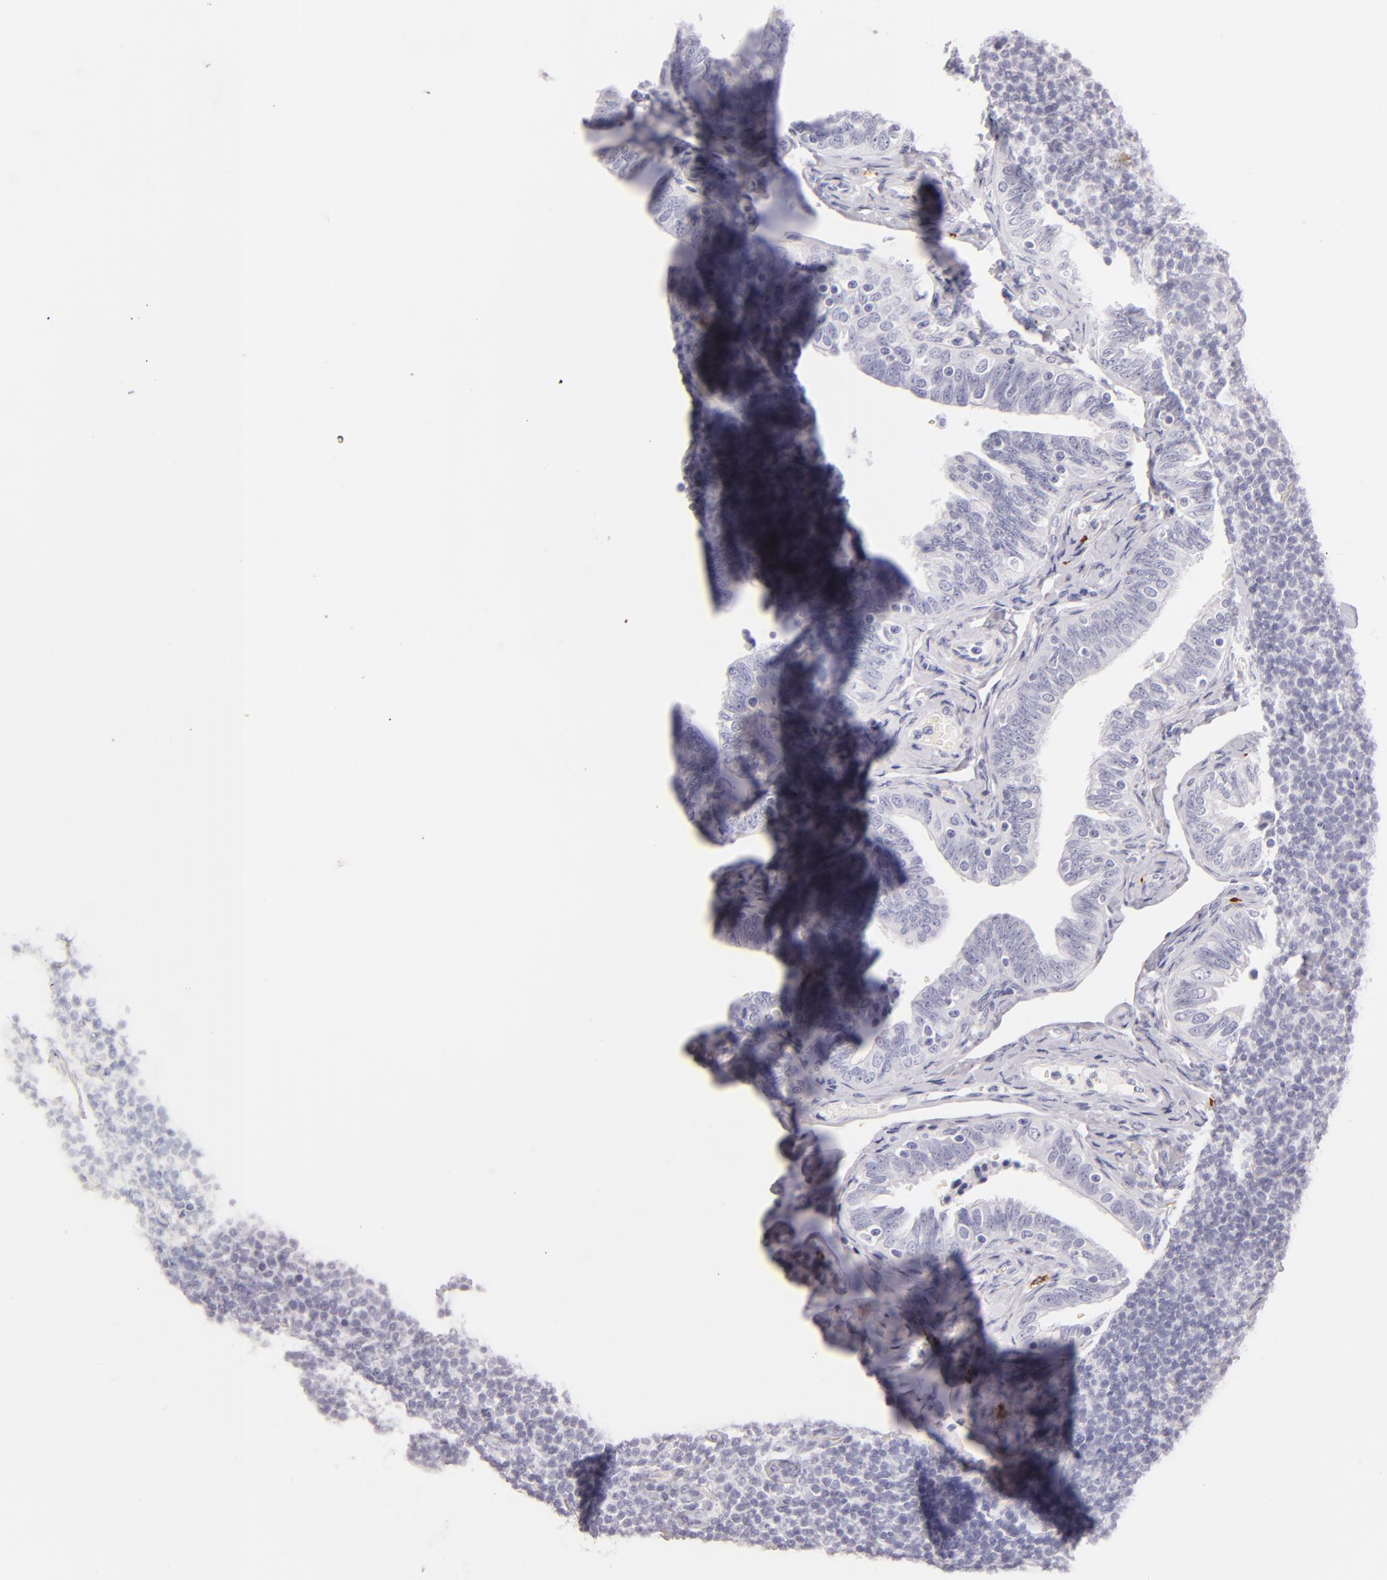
{"staining": {"intensity": "negative", "quantity": "none", "location": "none"}, "tissue": "fallopian tube", "cell_type": "Glandular cells", "image_type": "normal", "snomed": [{"axis": "morphology", "description": "Normal tissue, NOS"}, {"axis": "topography", "description": "Fallopian tube"}, {"axis": "topography", "description": "Ovary"}], "caption": "DAB (3,3'-diaminobenzidine) immunohistochemical staining of normal fallopian tube reveals no significant expression in glandular cells.", "gene": "TPSD1", "patient": {"sex": "female", "age": 69}}